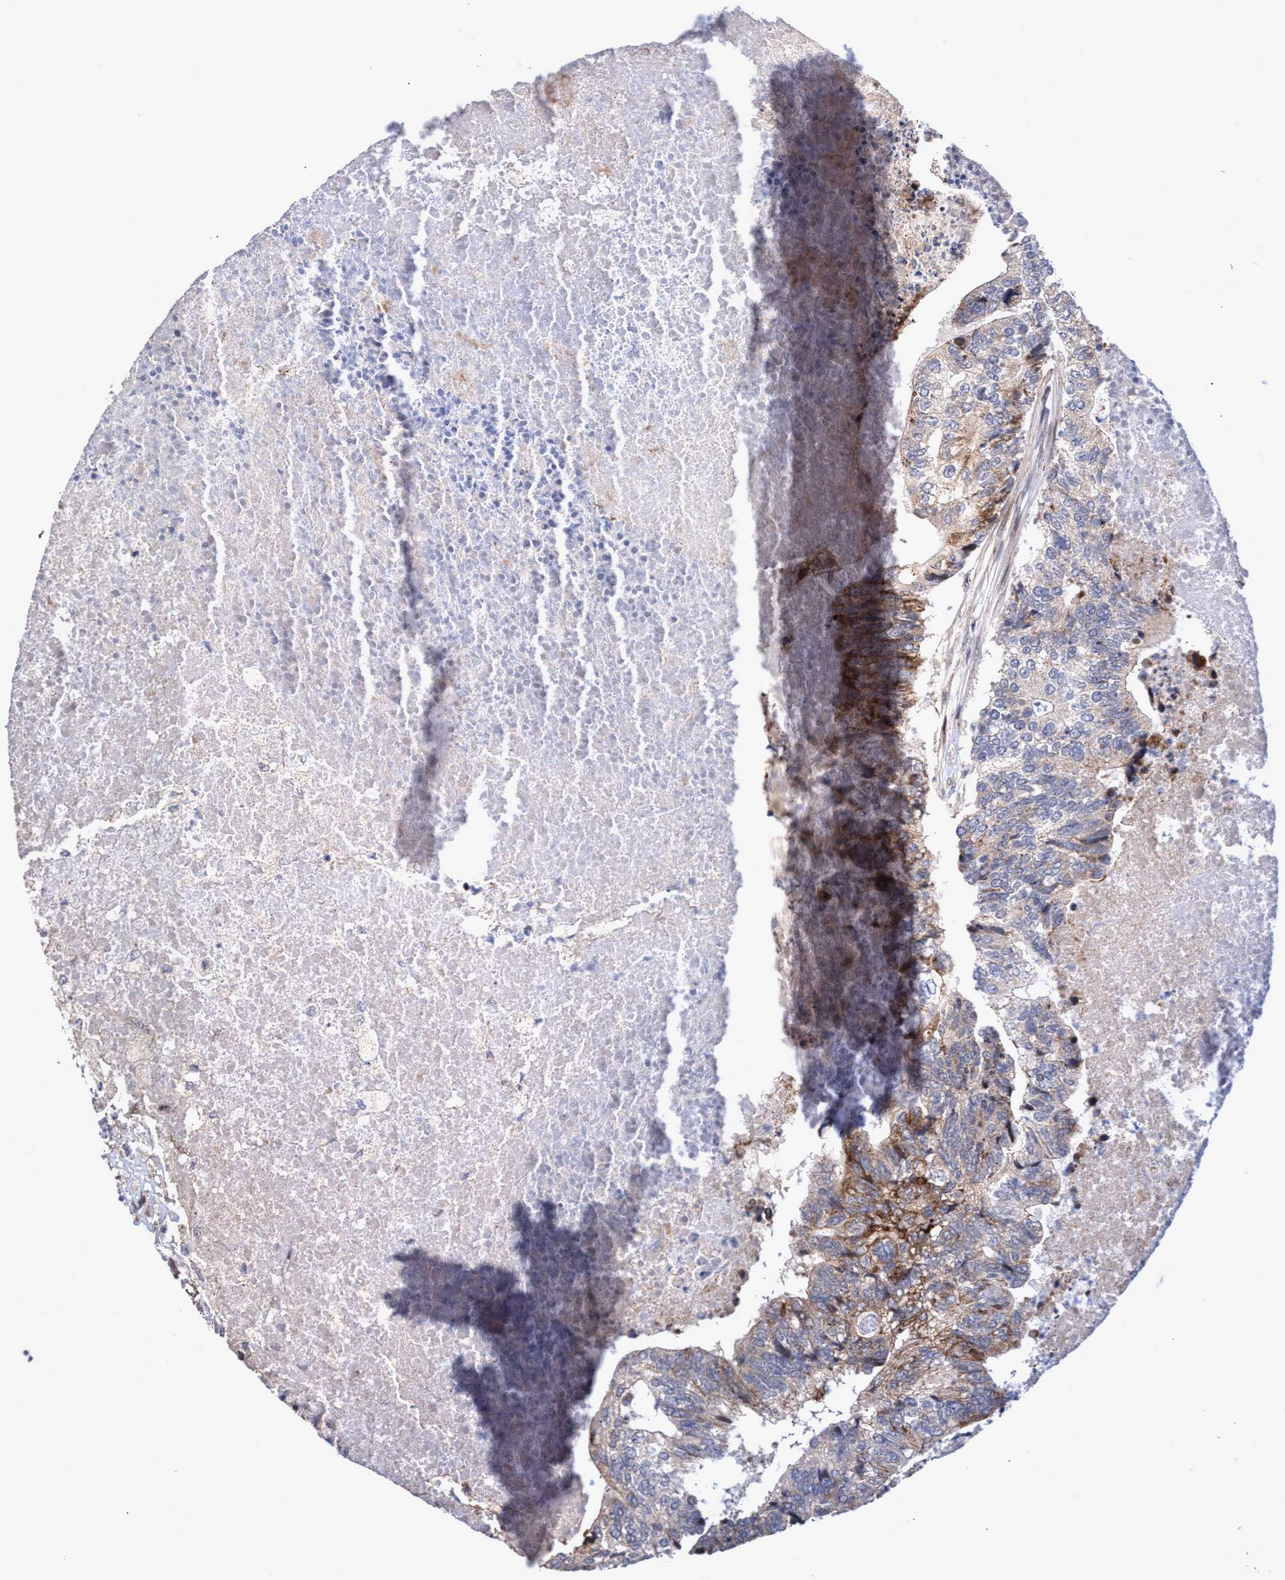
{"staining": {"intensity": "weak", "quantity": "25%-75%", "location": "cytoplasmic/membranous"}, "tissue": "colorectal cancer", "cell_type": "Tumor cells", "image_type": "cancer", "snomed": [{"axis": "morphology", "description": "Adenocarcinoma, NOS"}, {"axis": "topography", "description": "Colon"}], "caption": "Approximately 25%-75% of tumor cells in human colorectal cancer display weak cytoplasmic/membranous protein expression as visualized by brown immunohistochemical staining.", "gene": "ZNF750", "patient": {"sex": "female", "age": 67}}